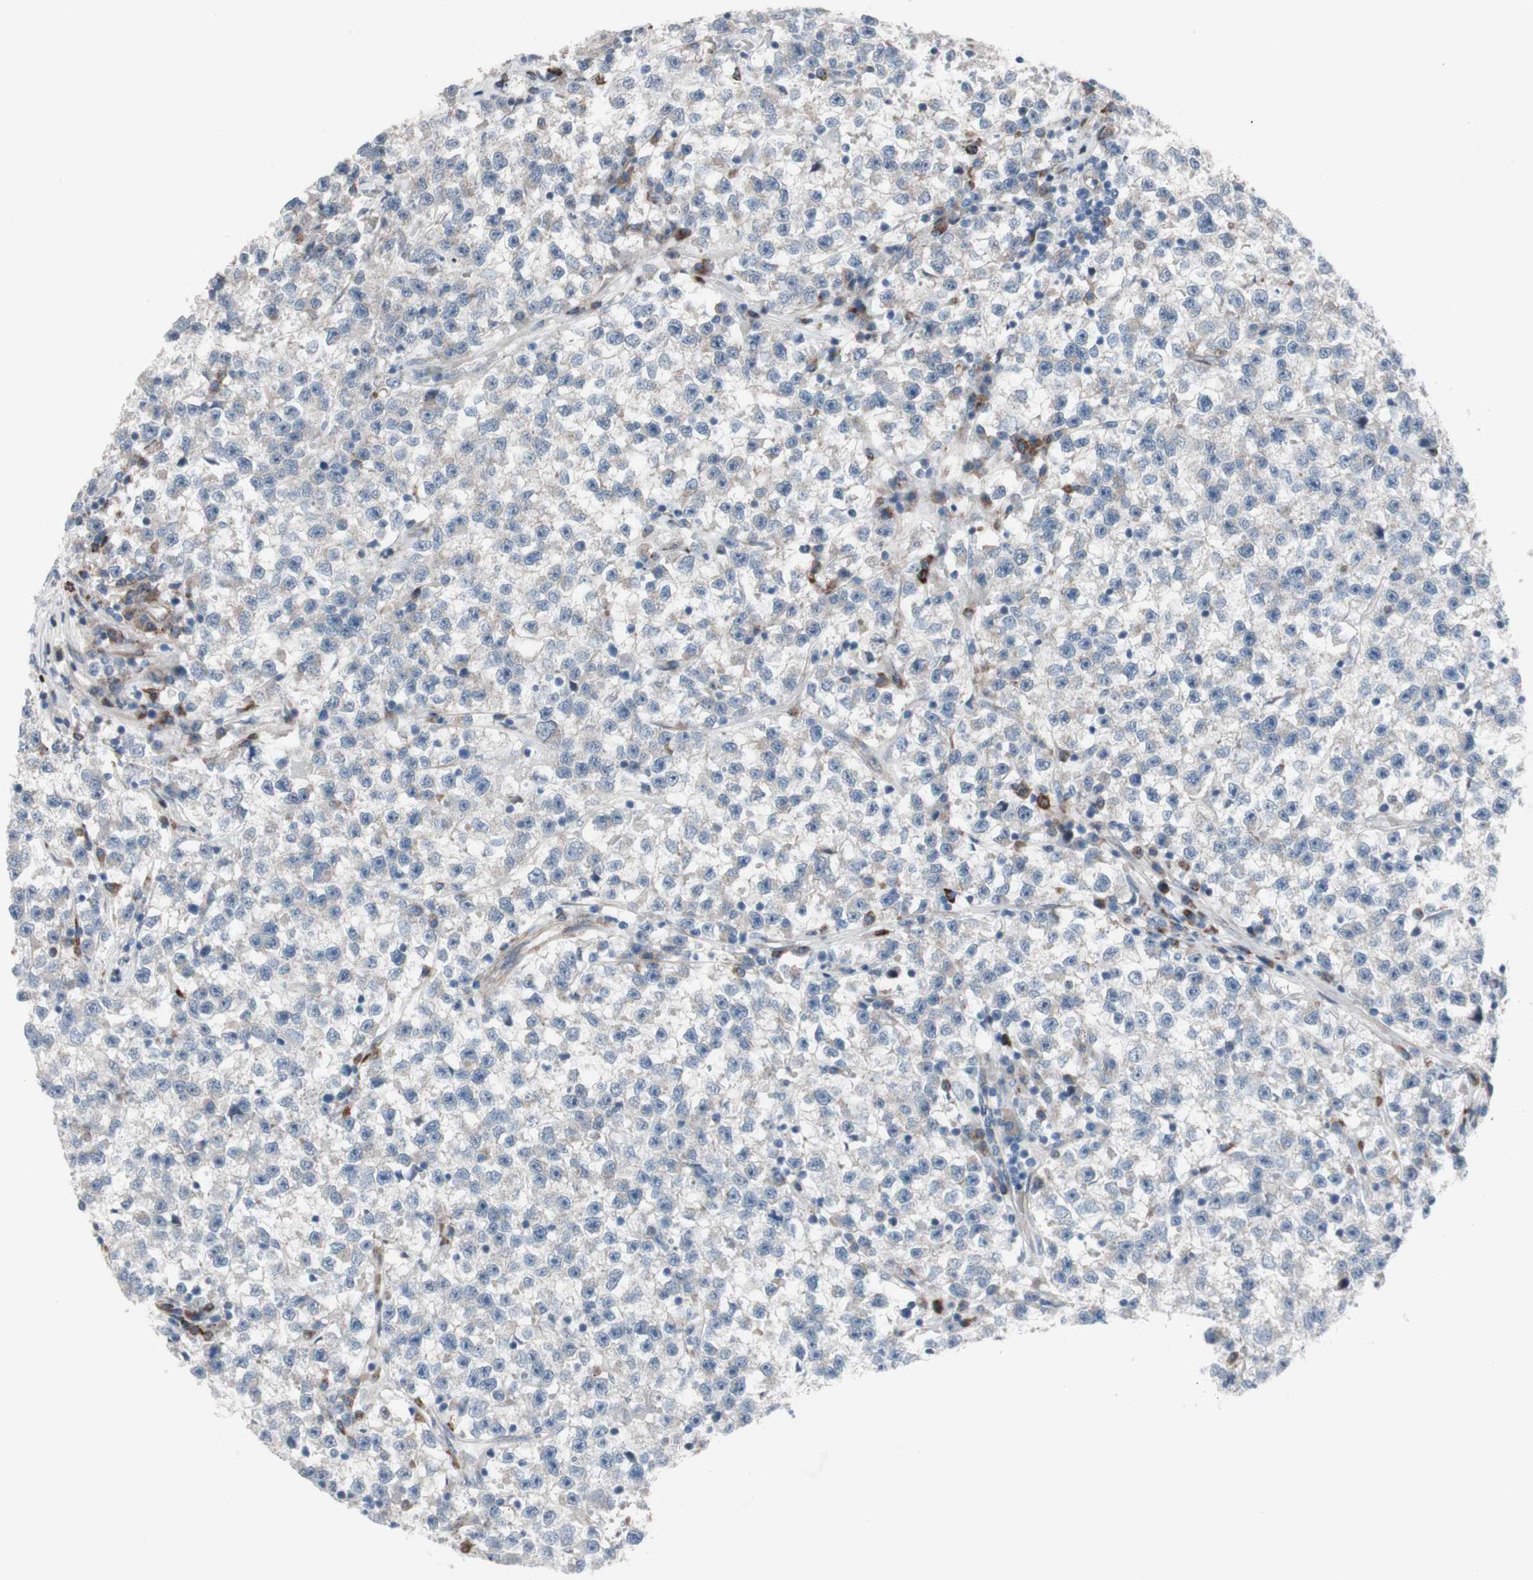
{"staining": {"intensity": "negative", "quantity": "none", "location": "none"}, "tissue": "testis cancer", "cell_type": "Tumor cells", "image_type": "cancer", "snomed": [{"axis": "morphology", "description": "Seminoma, NOS"}, {"axis": "topography", "description": "Testis"}], "caption": "Tumor cells are negative for protein expression in human testis cancer.", "gene": "PHTF2", "patient": {"sex": "male", "age": 22}}